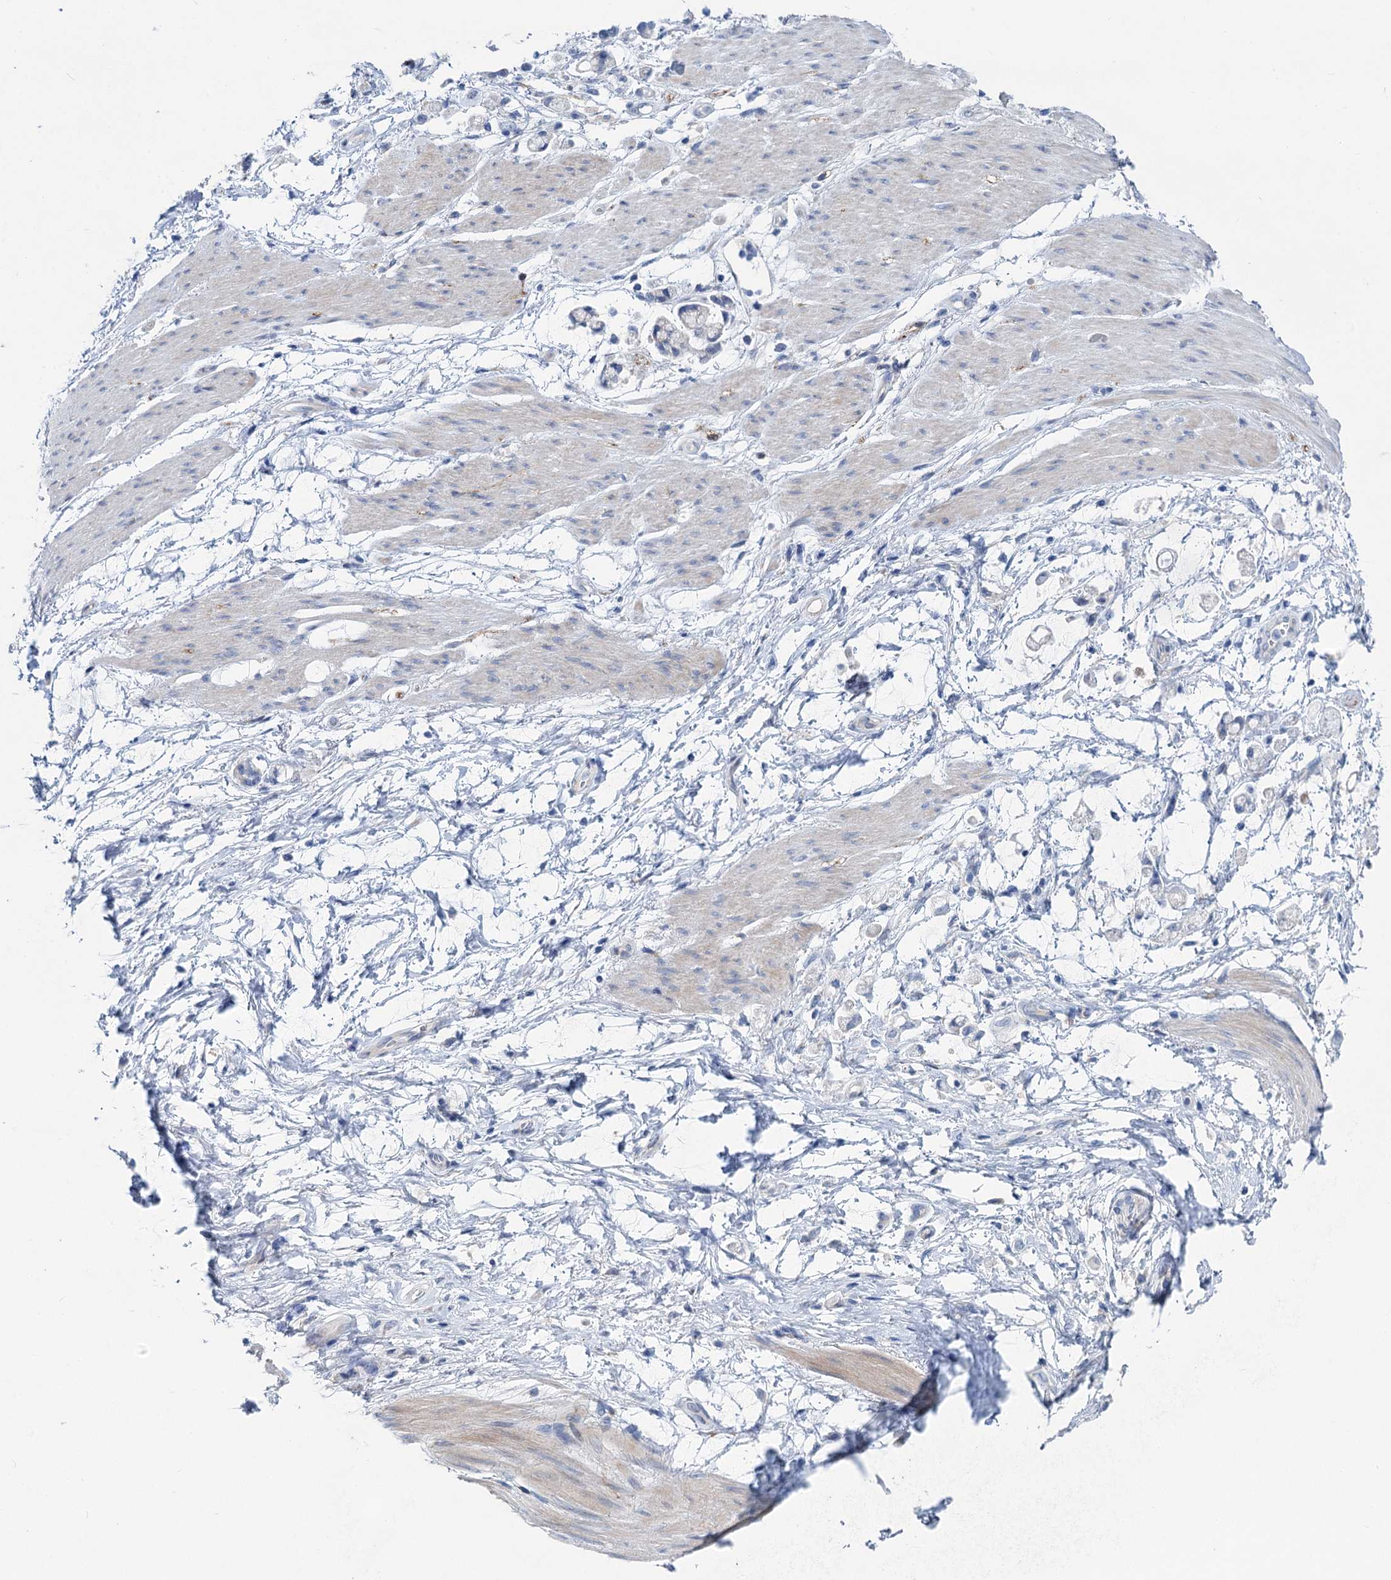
{"staining": {"intensity": "negative", "quantity": "none", "location": "none"}, "tissue": "stomach cancer", "cell_type": "Tumor cells", "image_type": "cancer", "snomed": [{"axis": "morphology", "description": "Adenocarcinoma, NOS"}, {"axis": "topography", "description": "Stomach"}], "caption": "Immunohistochemistry of human stomach adenocarcinoma reveals no expression in tumor cells. The staining is performed using DAB brown chromogen with nuclei counter-stained in using hematoxylin.", "gene": "CHDH", "patient": {"sex": "female", "age": 60}}